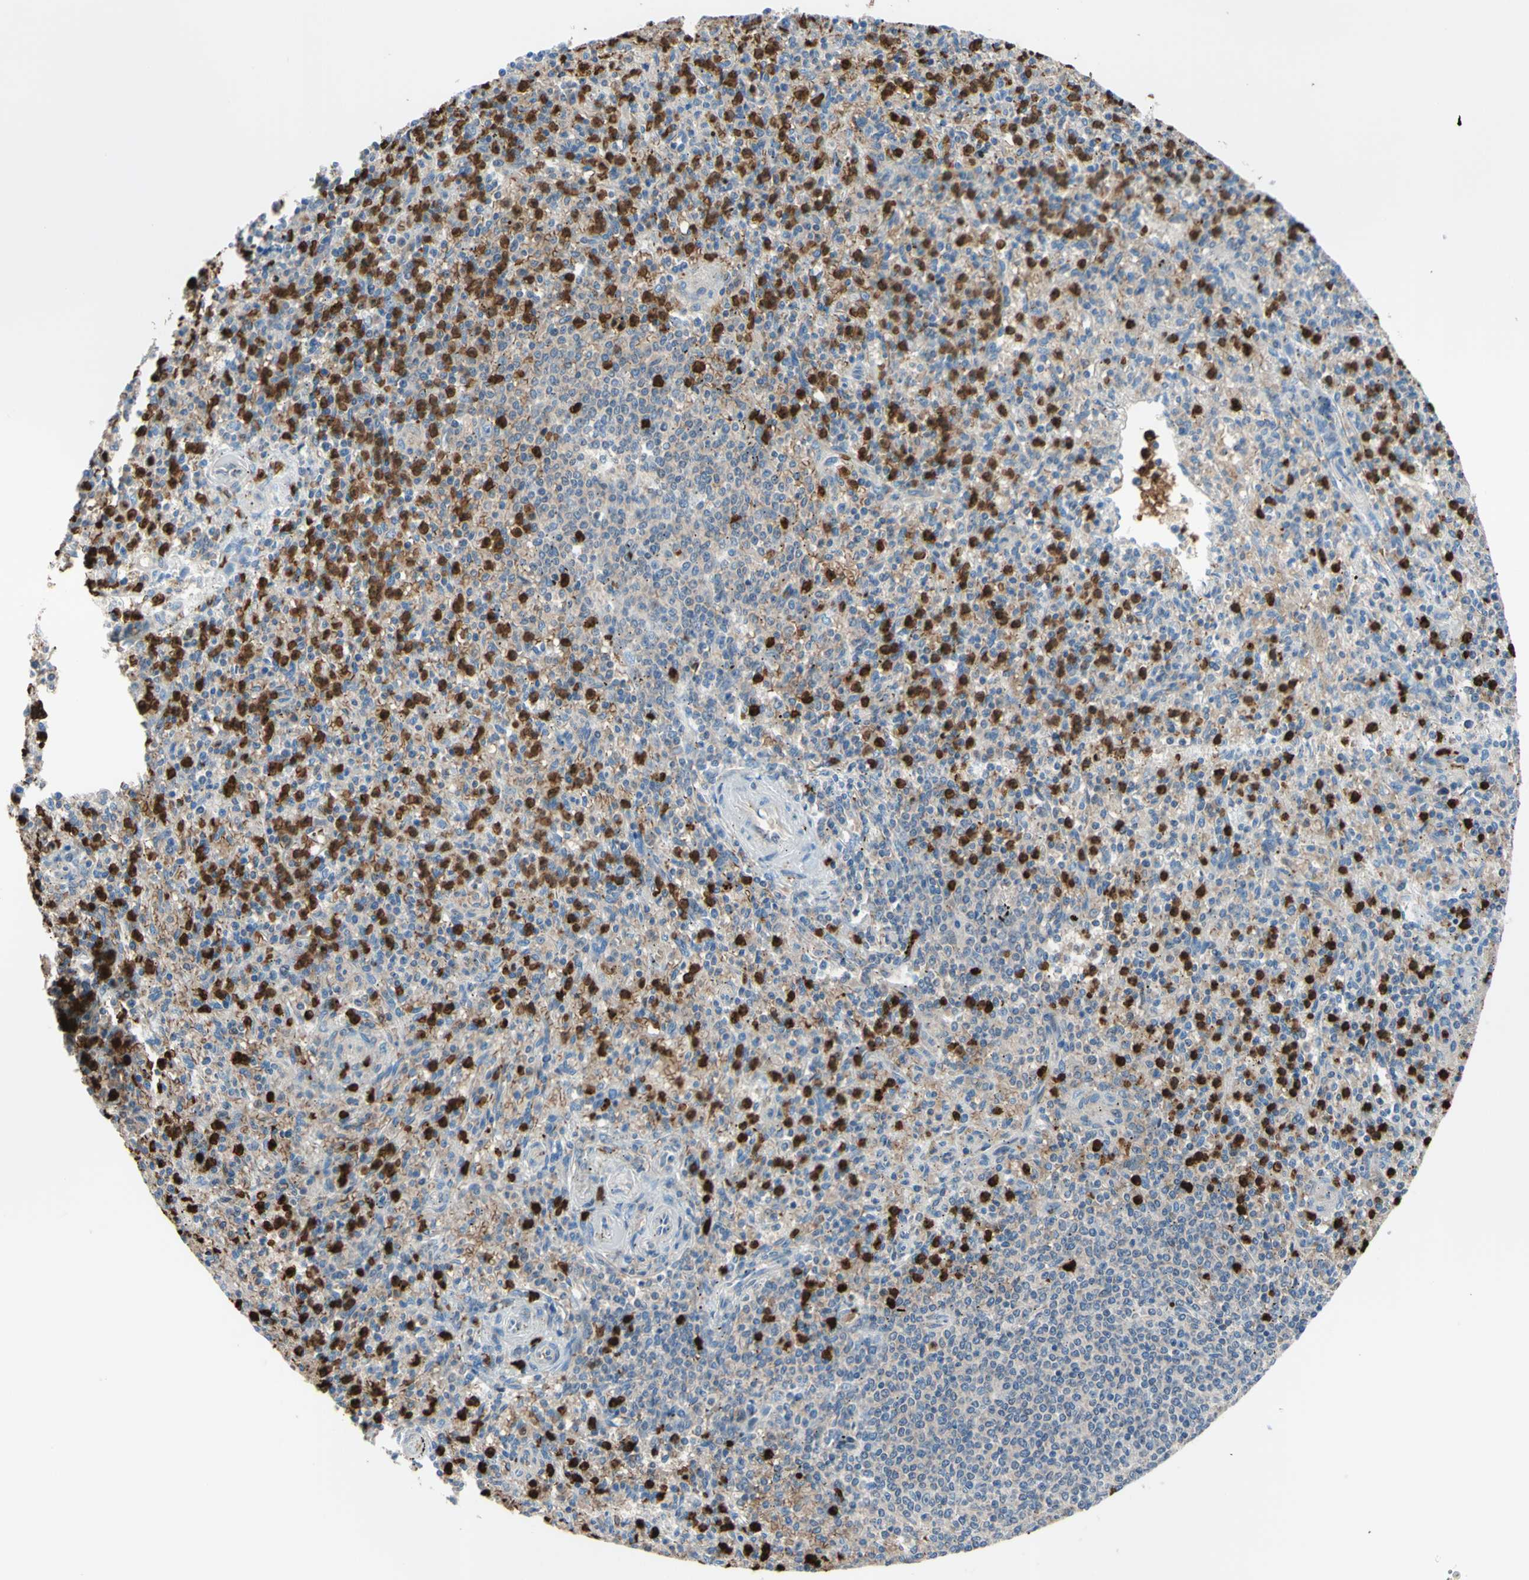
{"staining": {"intensity": "strong", "quantity": "25%-75%", "location": "cytoplasmic/membranous"}, "tissue": "spleen", "cell_type": "Cells in red pulp", "image_type": "normal", "snomed": [{"axis": "morphology", "description": "Normal tissue, NOS"}, {"axis": "topography", "description": "Spleen"}], "caption": "A high-resolution histopathology image shows immunohistochemistry (IHC) staining of benign spleen, which reveals strong cytoplasmic/membranous positivity in approximately 25%-75% of cells in red pulp.", "gene": "USP9X", "patient": {"sex": "male", "age": 72}}